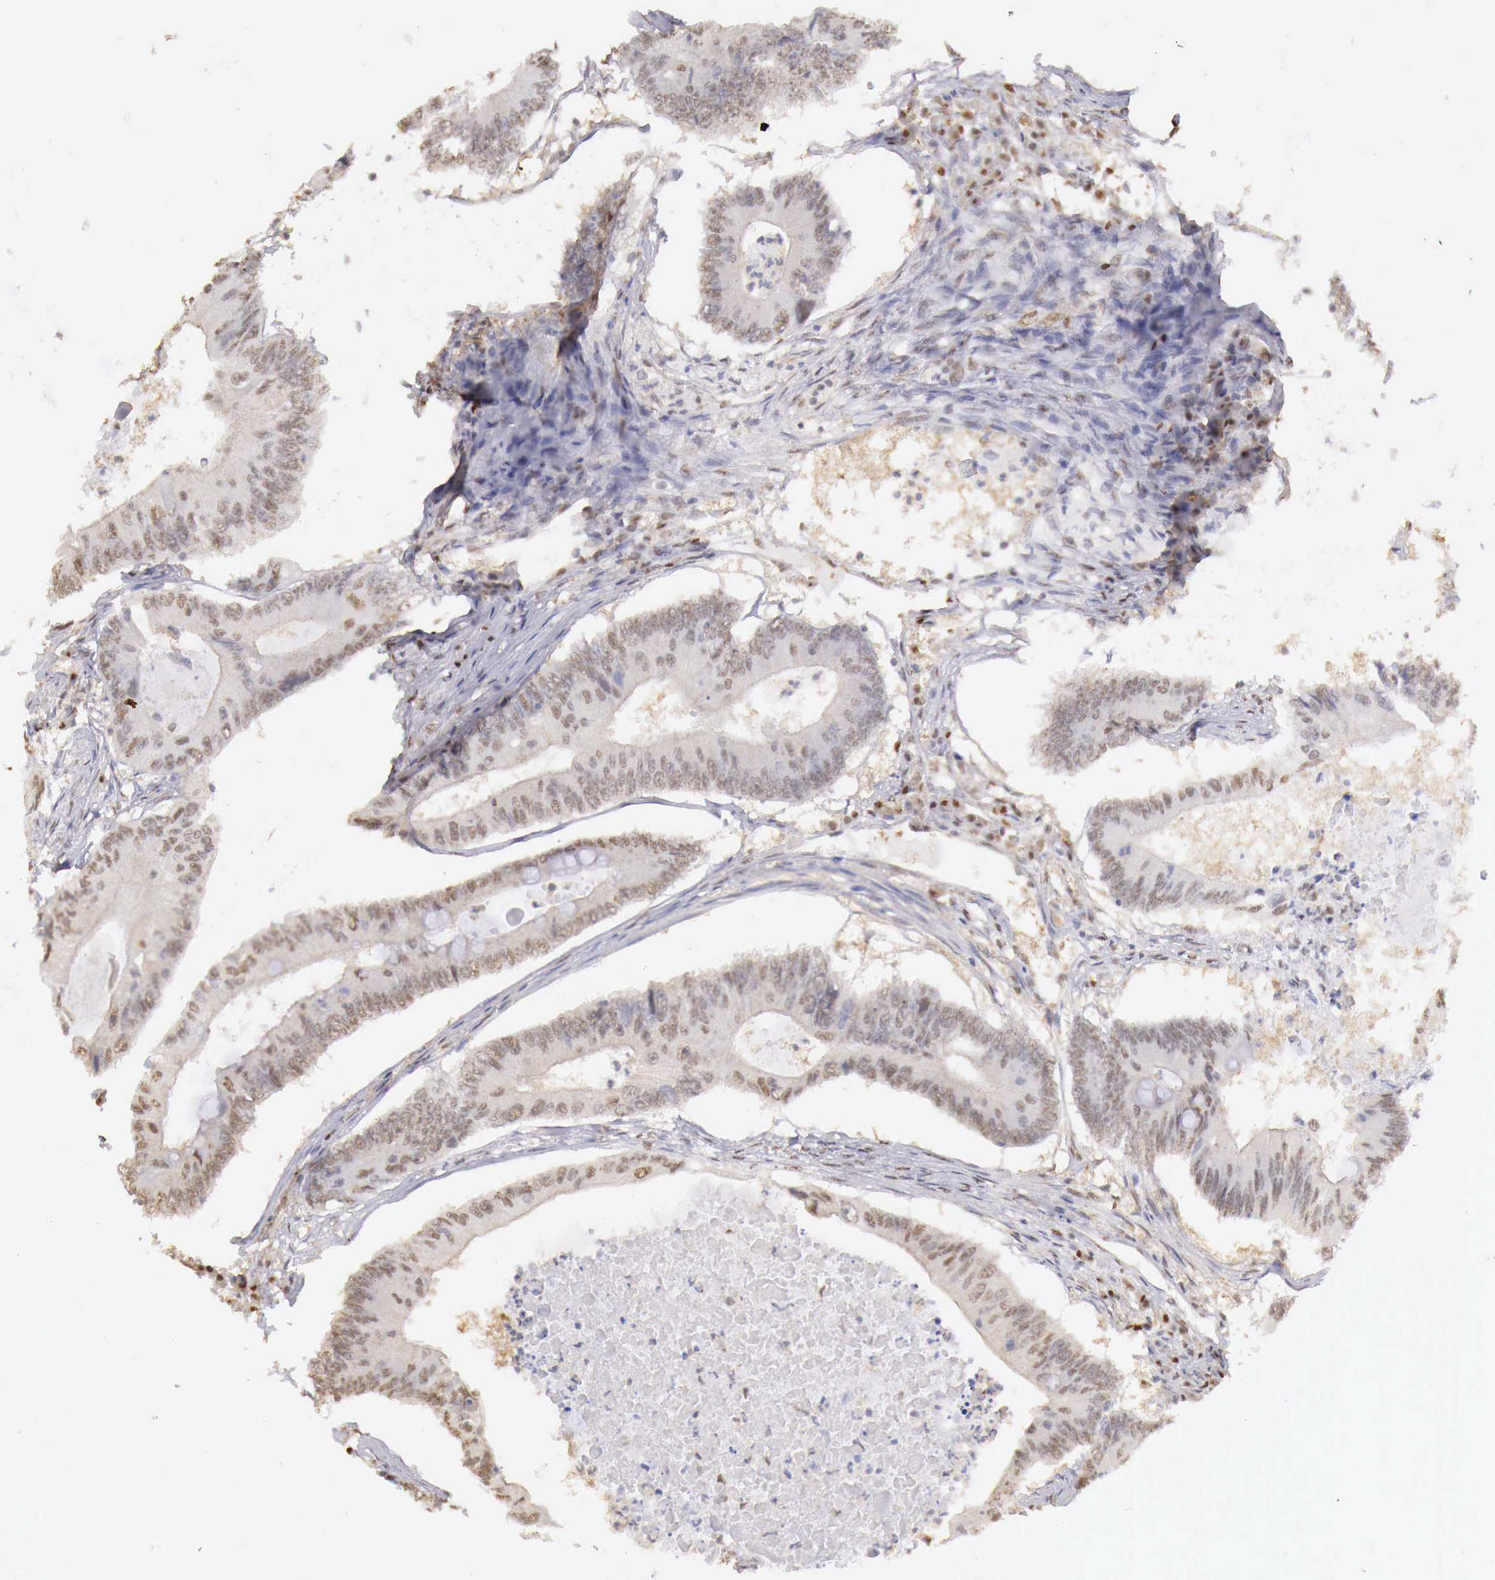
{"staining": {"intensity": "moderate", "quantity": "25%-75%", "location": "nuclear"}, "tissue": "colorectal cancer", "cell_type": "Tumor cells", "image_type": "cancer", "snomed": [{"axis": "morphology", "description": "Adenocarcinoma, NOS"}, {"axis": "topography", "description": "Colon"}], "caption": "This is a micrograph of IHC staining of adenocarcinoma (colorectal), which shows moderate staining in the nuclear of tumor cells.", "gene": "UBA1", "patient": {"sex": "male", "age": 65}}